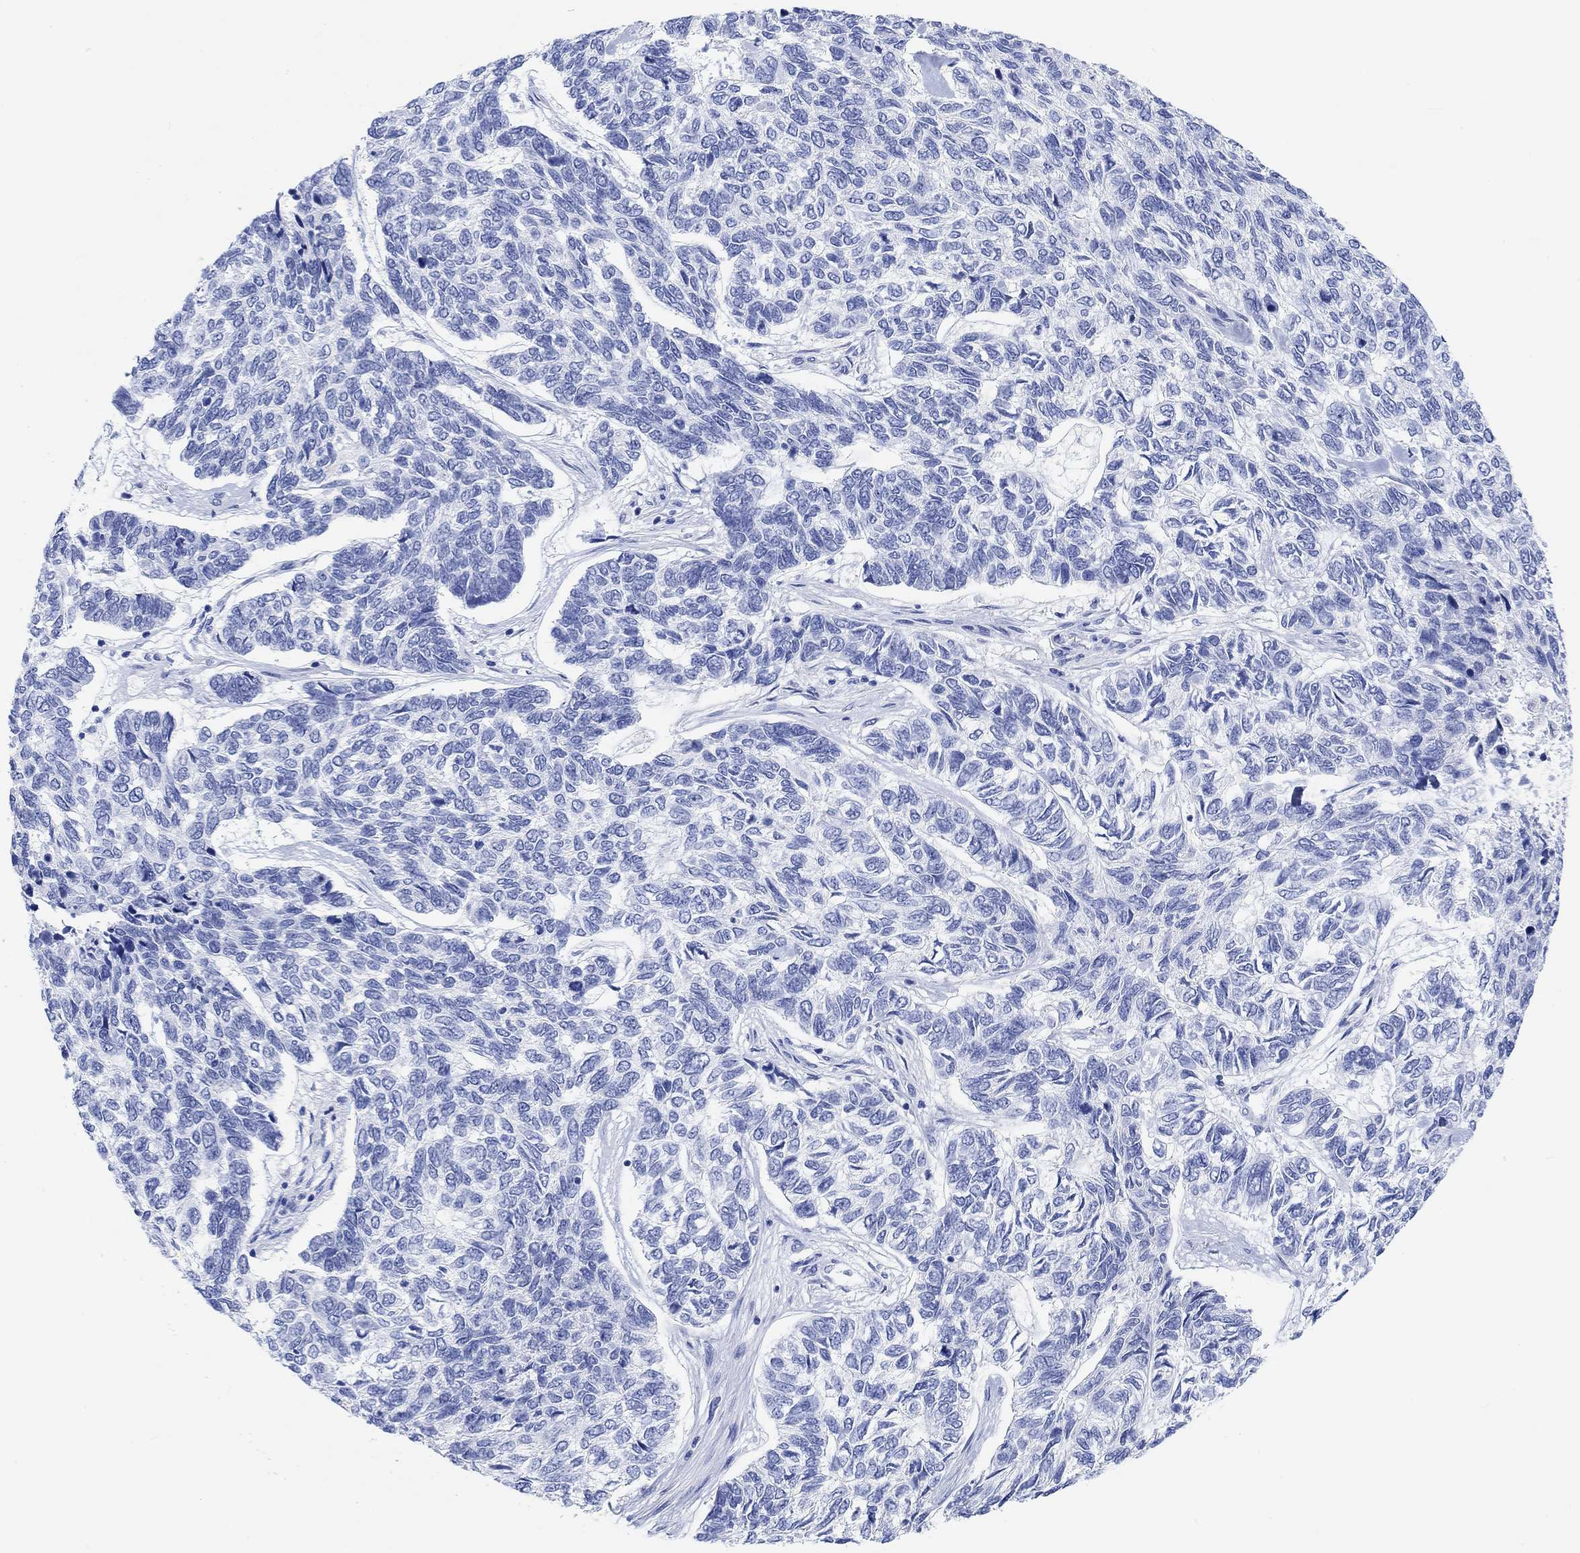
{"staining": {"intensity": "negative", "quantity": "none", "location": "none"}, "tissue": "skin cancer", "cell_type": "Tumor cells", "image_type": "cancer", "snomed": [{"axis": "morphology", "description": "Basal cell carcinoma"}, {"axis": "topography", "description": "Skin"}], "caption": "Tumor cells show no significant staining in basal cell carcinoma (skin).", "gene": "ANKRD33", "patient": {"sex": "female", "age": 65}}